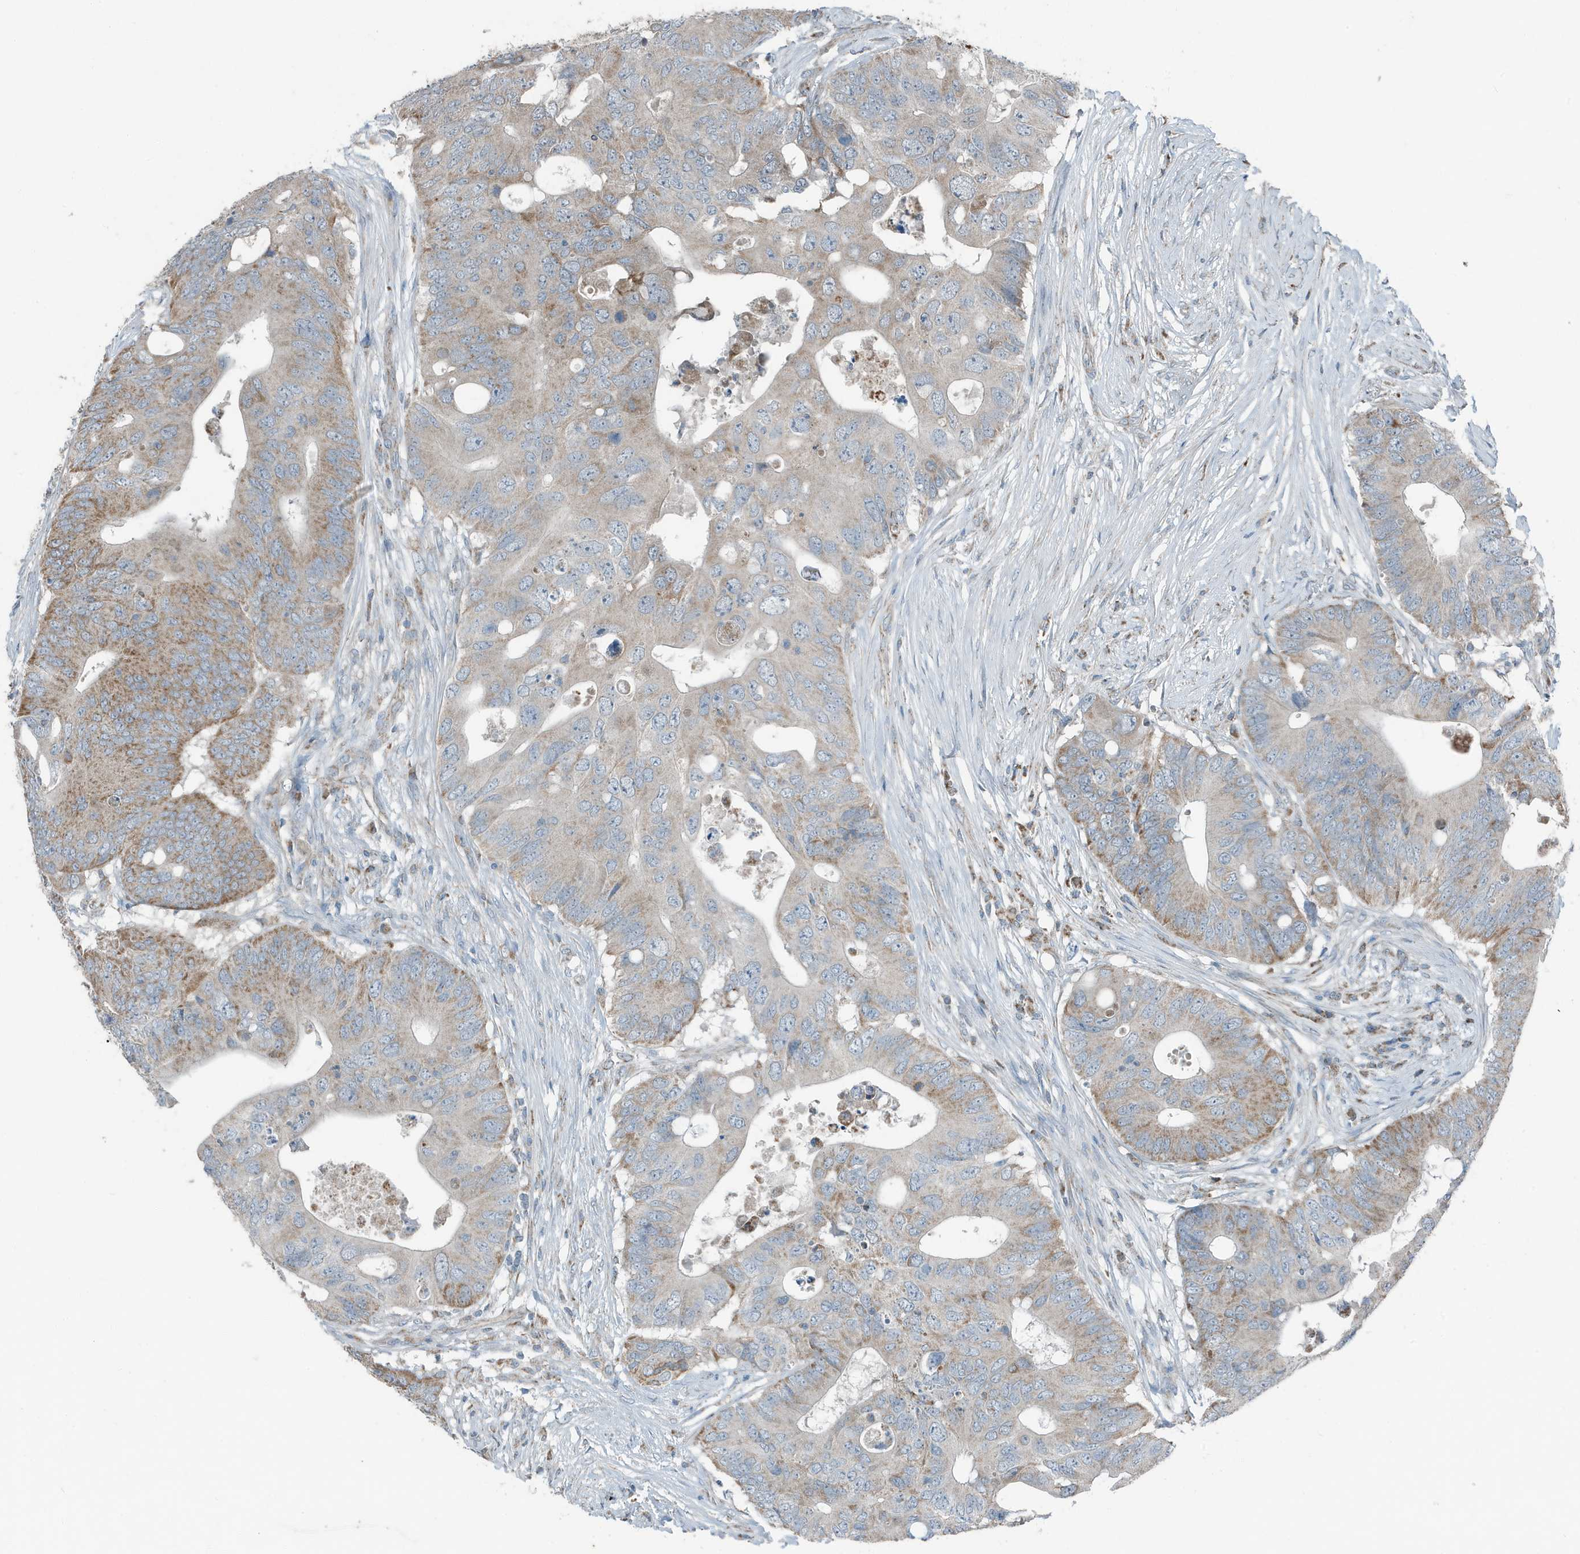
{"staining": {"intensity": "weak", "quantity": "25%-75%", "location": "cytoplasmic/membranous"}, "tissue": "colorectal cancer", "cell_type": "Tumor cells", "image_type": "cancer", "snomed": [{"axis": "morphology", "description": "Adenocarcinoma, NOS"}, {"axis": "topography", "description": "Colon"}], "caption": "Immunohistochemistry (IHC) (DAB) staining of human colorectal cancer (adenocarcinoma) exhibits weak cytoplasmic/membranous protein staining in approximately 25%-75% of tumor cells.", "gene": "MT-CYB", "patient": {"sex": "male", "age": 71}}